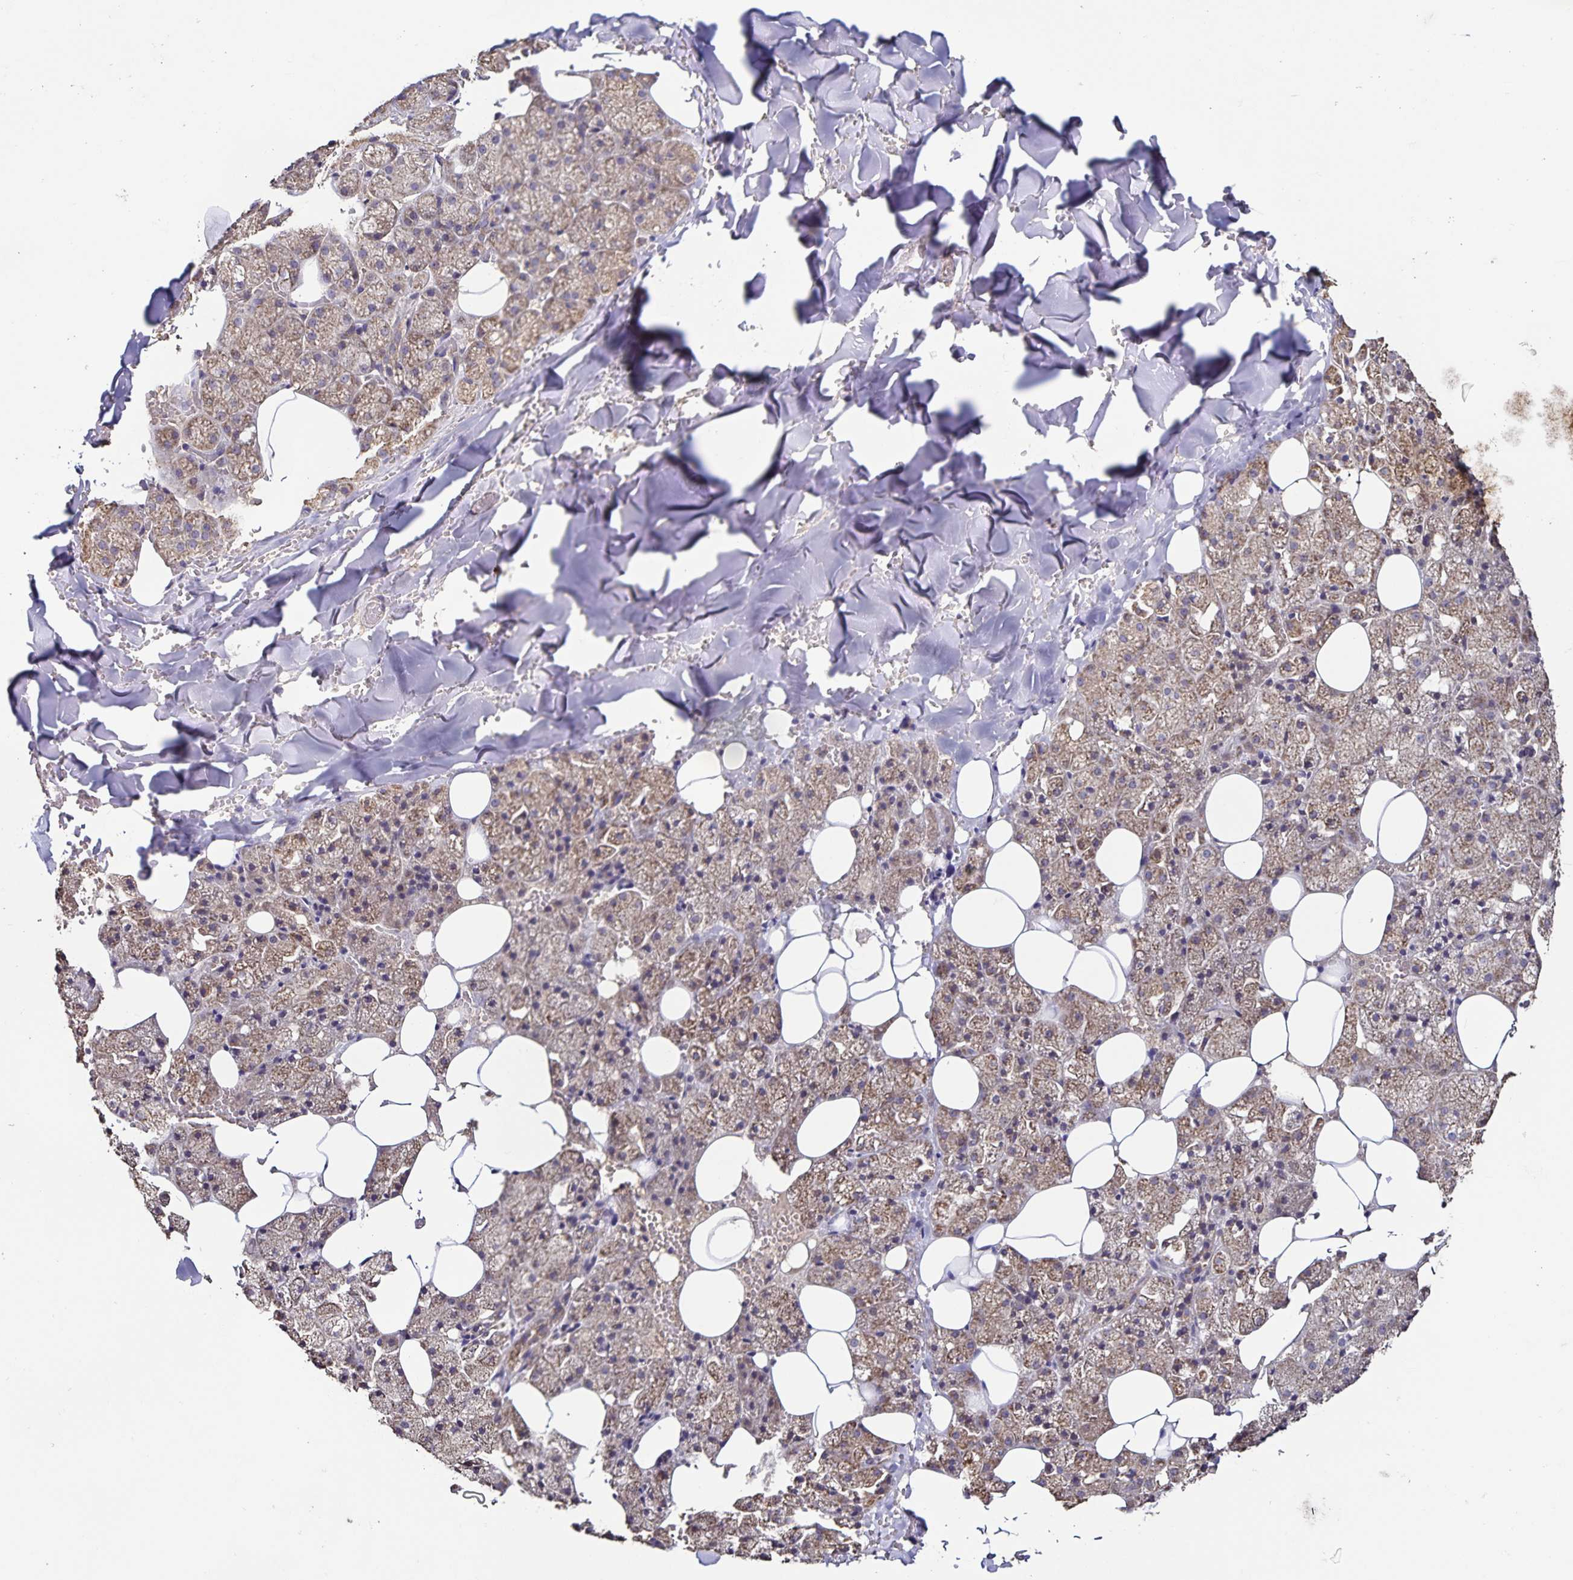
{"staining": {"intensity": "strong", "quantity": "<25%", "location": "cytoplasmic/membranous"}, "tissue": "salivary gland", "cell_type": "Glandular cells", "image_type": "normal", "snomed": [{"axis": "morphology", "description": "Normal tissue, NOS"}, {"axis": "topography", "description": "Salivary gland"}, {"axis": "topography", "description": "Peripheral nerve tissue"}], "caption": "The histopathology image exhibits a brown stain indicating the presence of a protein in the cytoplasmic/membranous of glandular cells in salivary gland. Ihc stains the protein in brown and the nuclei are stained blue.", "gene": "MAN1A1", "patient": {"sex": "male", "age": 38}}